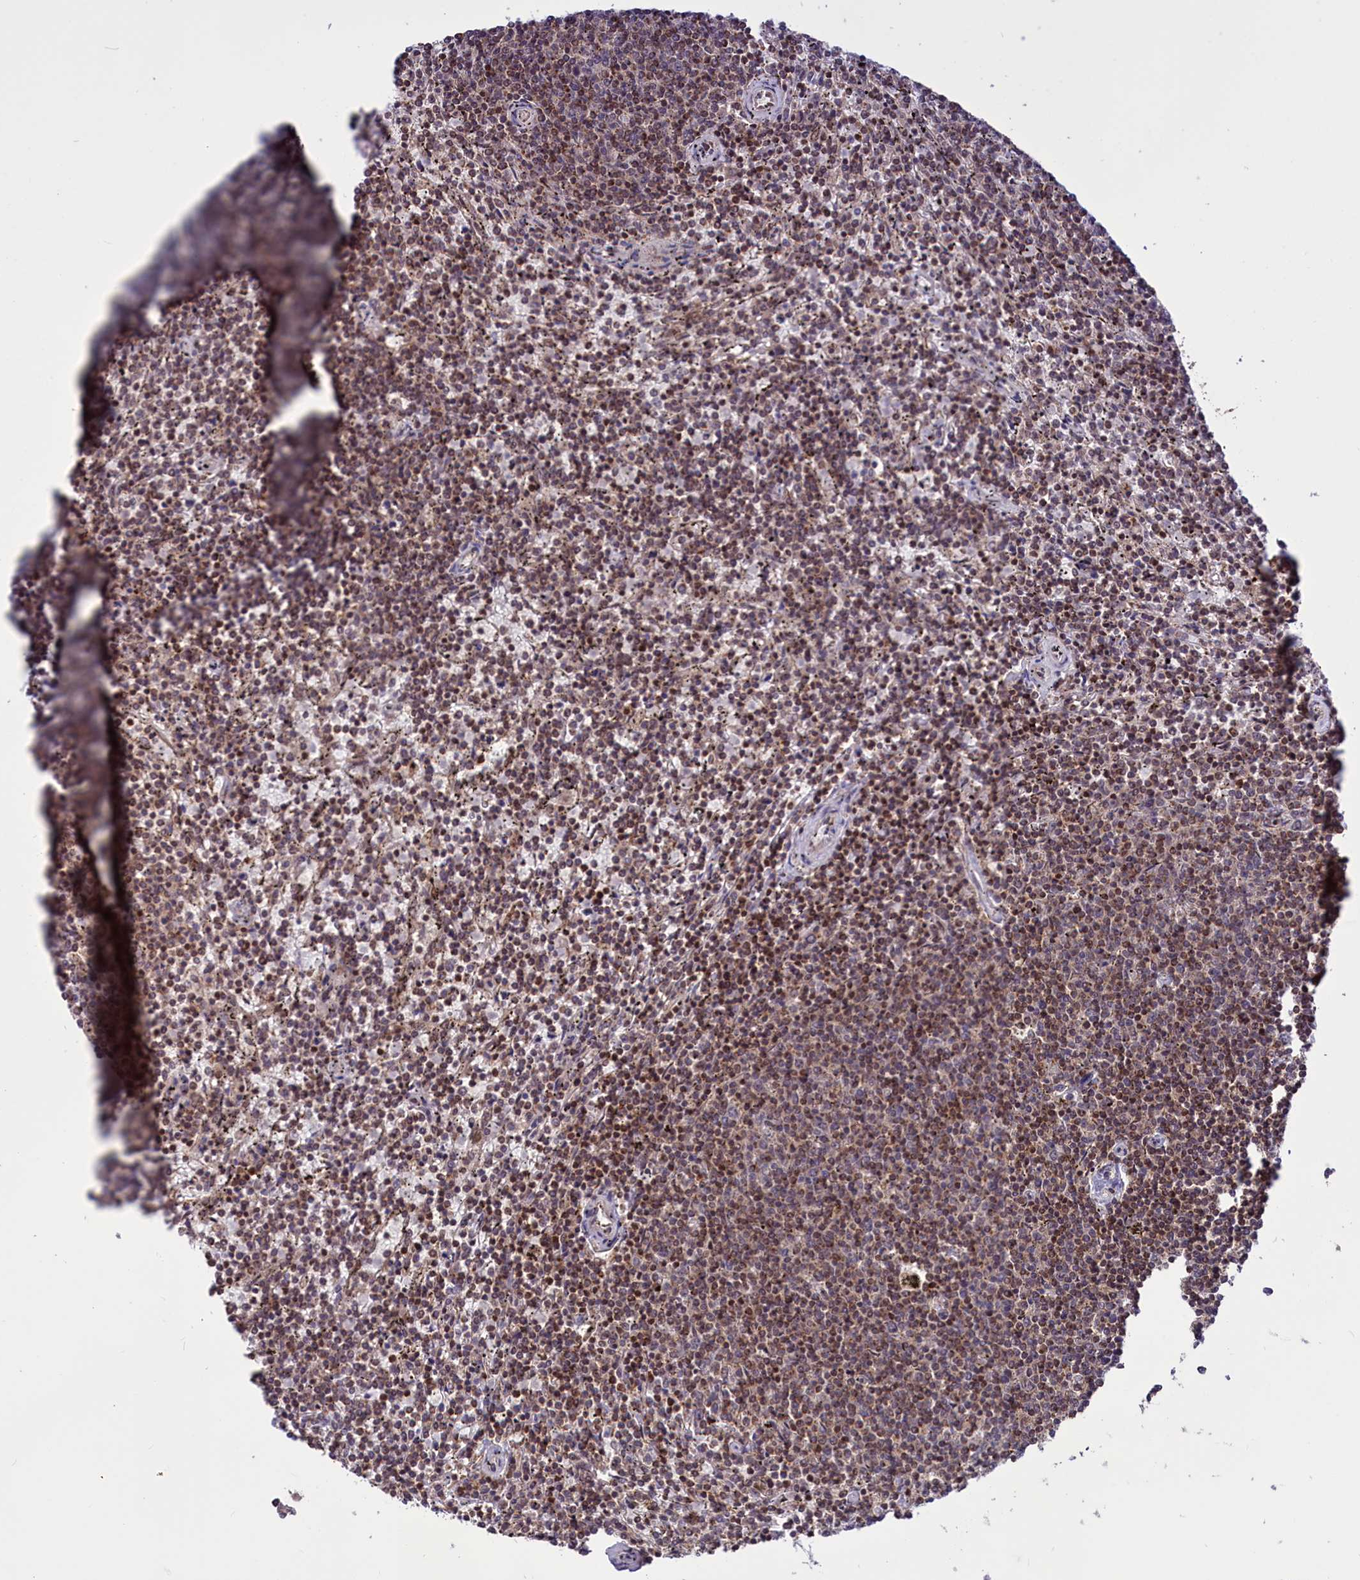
{"staining": {"intensity": "moderate", "quantity": "25%-75%", "location": "nuclear"}, "tissue": "lymphoma", "cell_type": "Tumor cells", "image_type": "cancer", "snomed": [{"axis": "morphology", "description": "Malignant lymphoma, non-Hodgkin's type, Low grade"}, {"axis": "topography", "description": "Spleen"}], "caption": "The photomicrograph displays staining of low-grade malignant lymphoma, non-Hodgkin's type, revealing moderate nuclear protein staining (brown color) within tumor cells.", "gene": "PHC3", "patient": {"sex": "female", "age": 50}}